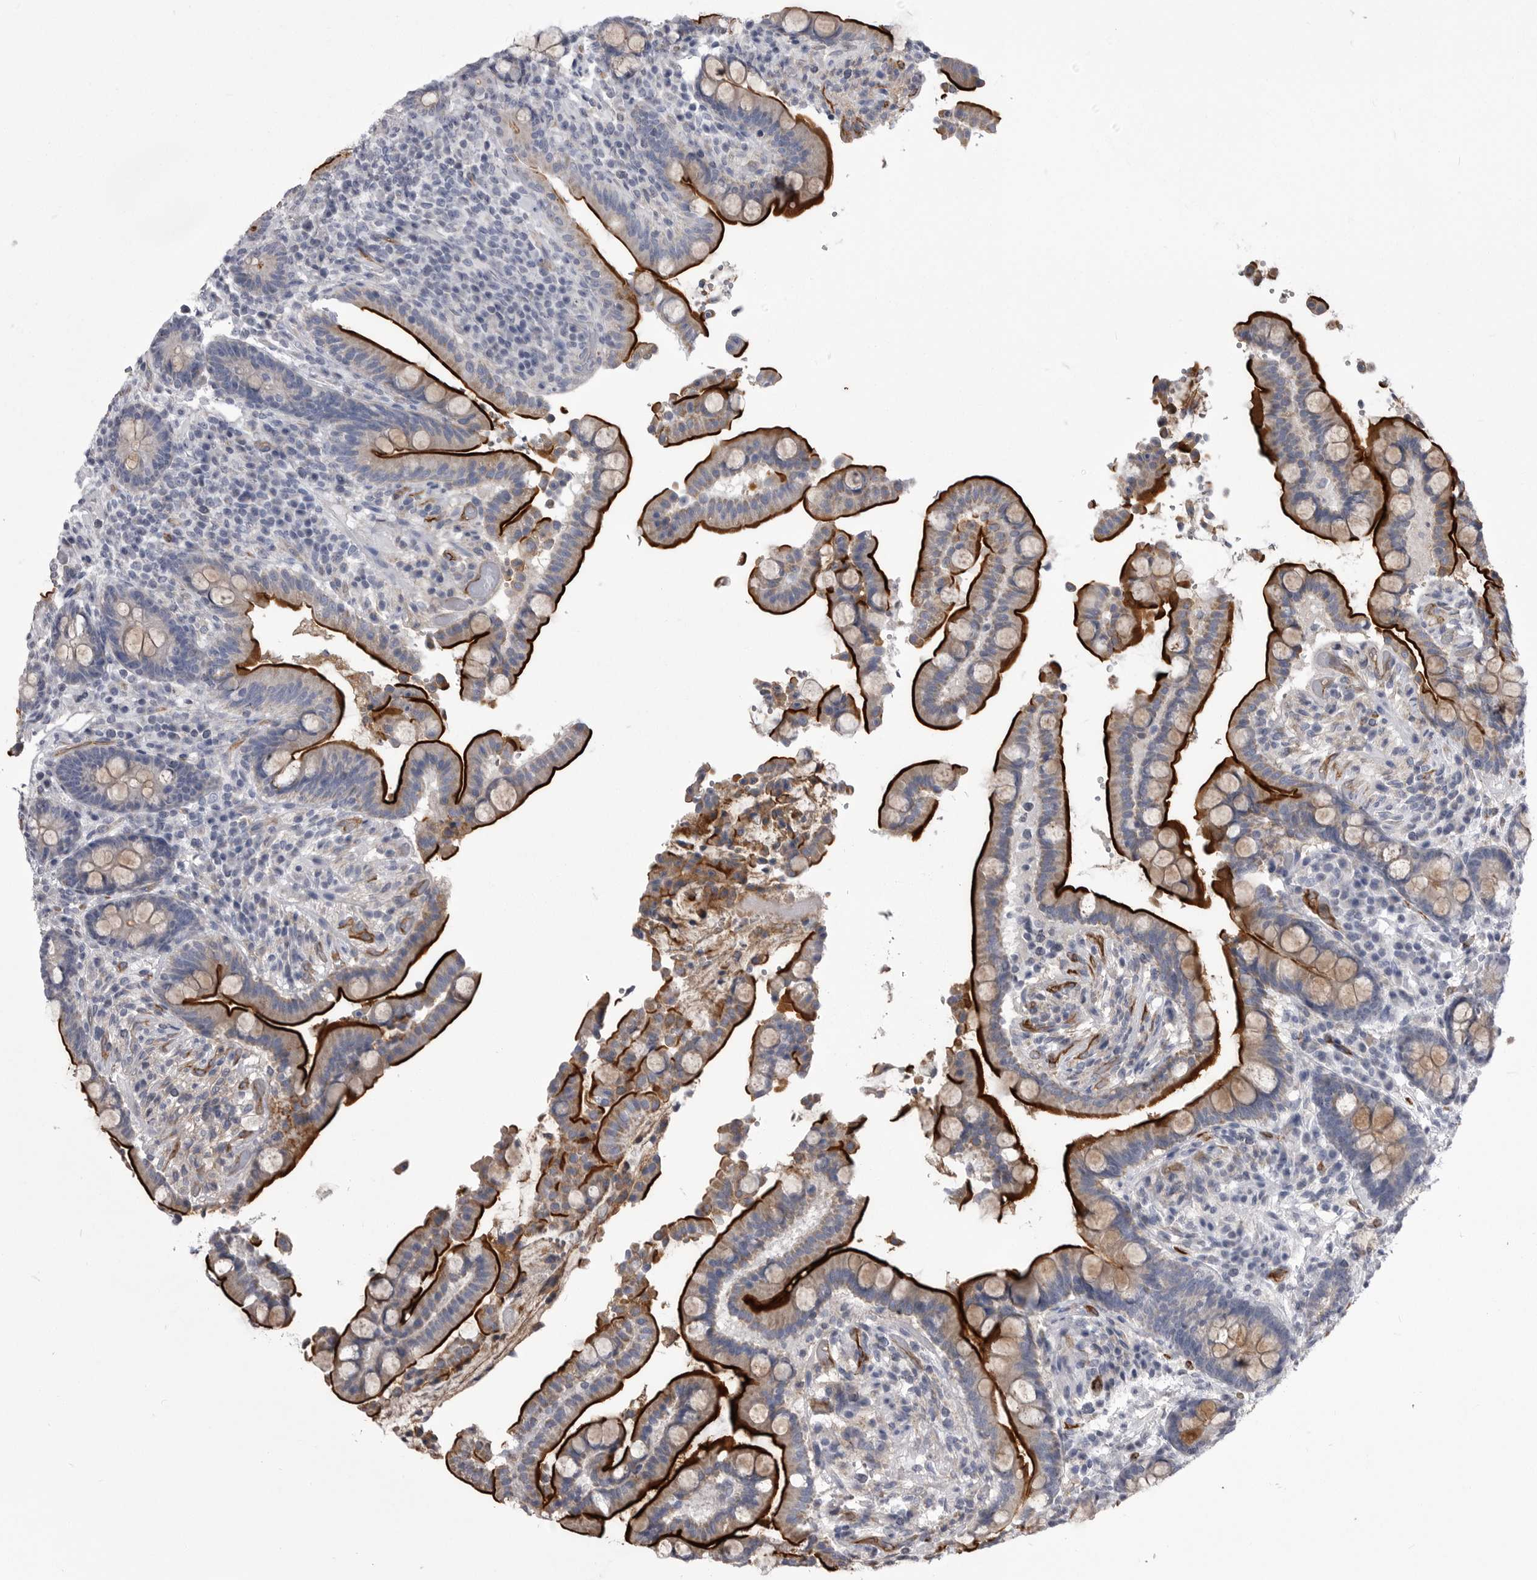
{"staining": {"intensity": "moderate", "quantity": ">75%", "location": "cytoplasmic/membranous"}, "tissue": "colon", "cell_type": "Endothelial cells", "image_type": "normal", "snomed": [{"axis": "morphology", "description": "Normal tissue, NOS"}, {"axis": "topography", "description": "Colon"}], "caption": "Moderate cytoplasmic/membranous positivity for a protein is appreciated in approximately >75% of endothelial cells of normal colon using immunohistochemistry (IHC).", "gene": "OPLAH", "patient": {"sex": "male", "age": 73}}